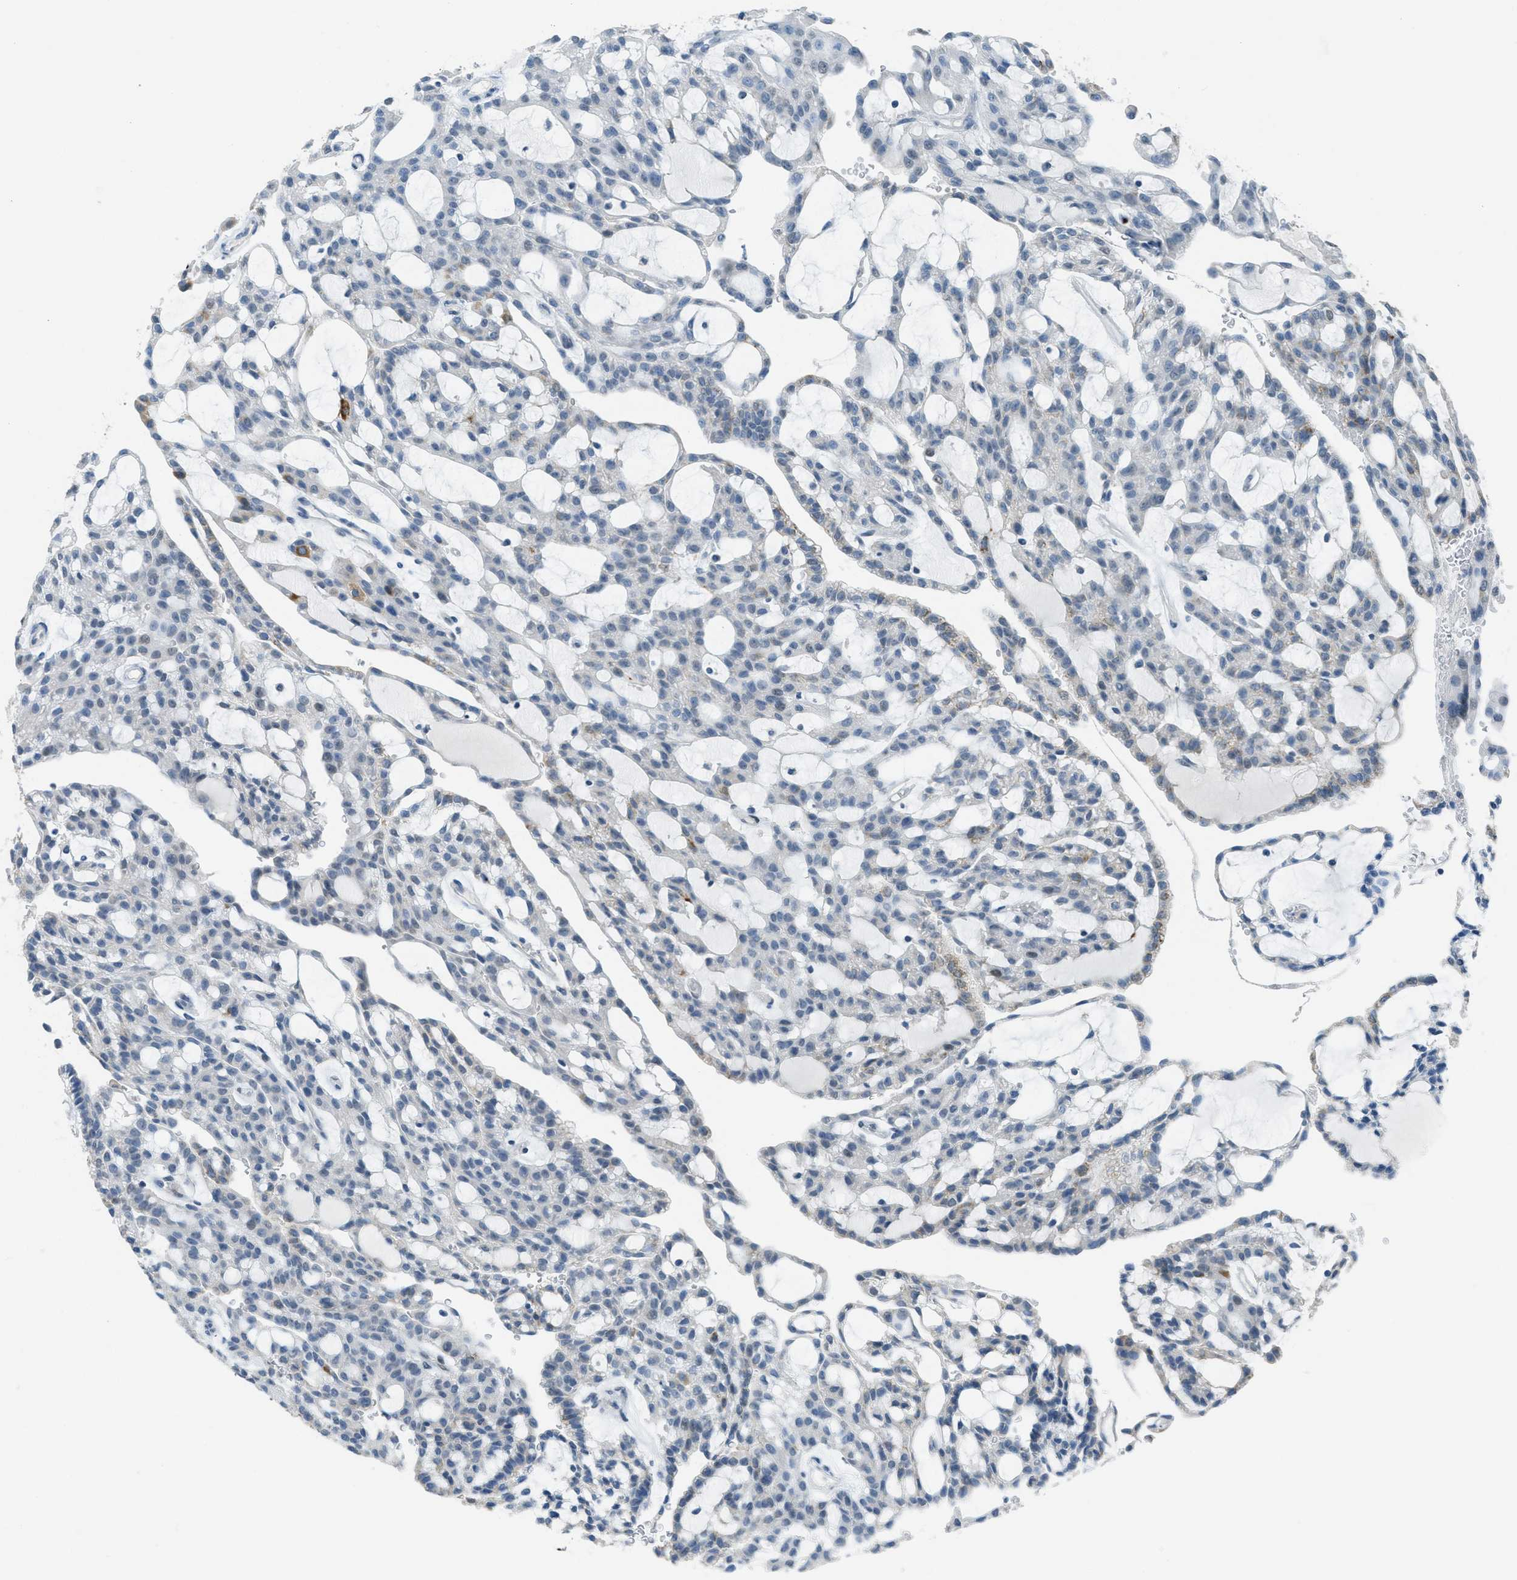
{"staining": {"intensity": "negative", "quantity": "none", "location": "none"}, "tissue": "renal cancer", "cell_type": "Tumor cells", "image_type": "cancer", "snomed": [{"axis": "morphology", "description": "Adenocarcinoma, NOS"}, {"axis": "topography", "description": "Kidney"}], "caption": "Immunohistochemistry of adenocarcinoma (renal) displays no positivity in tumor cells.", "gene": "TTC13", "patient": {"sex": "male", "age": 63}}